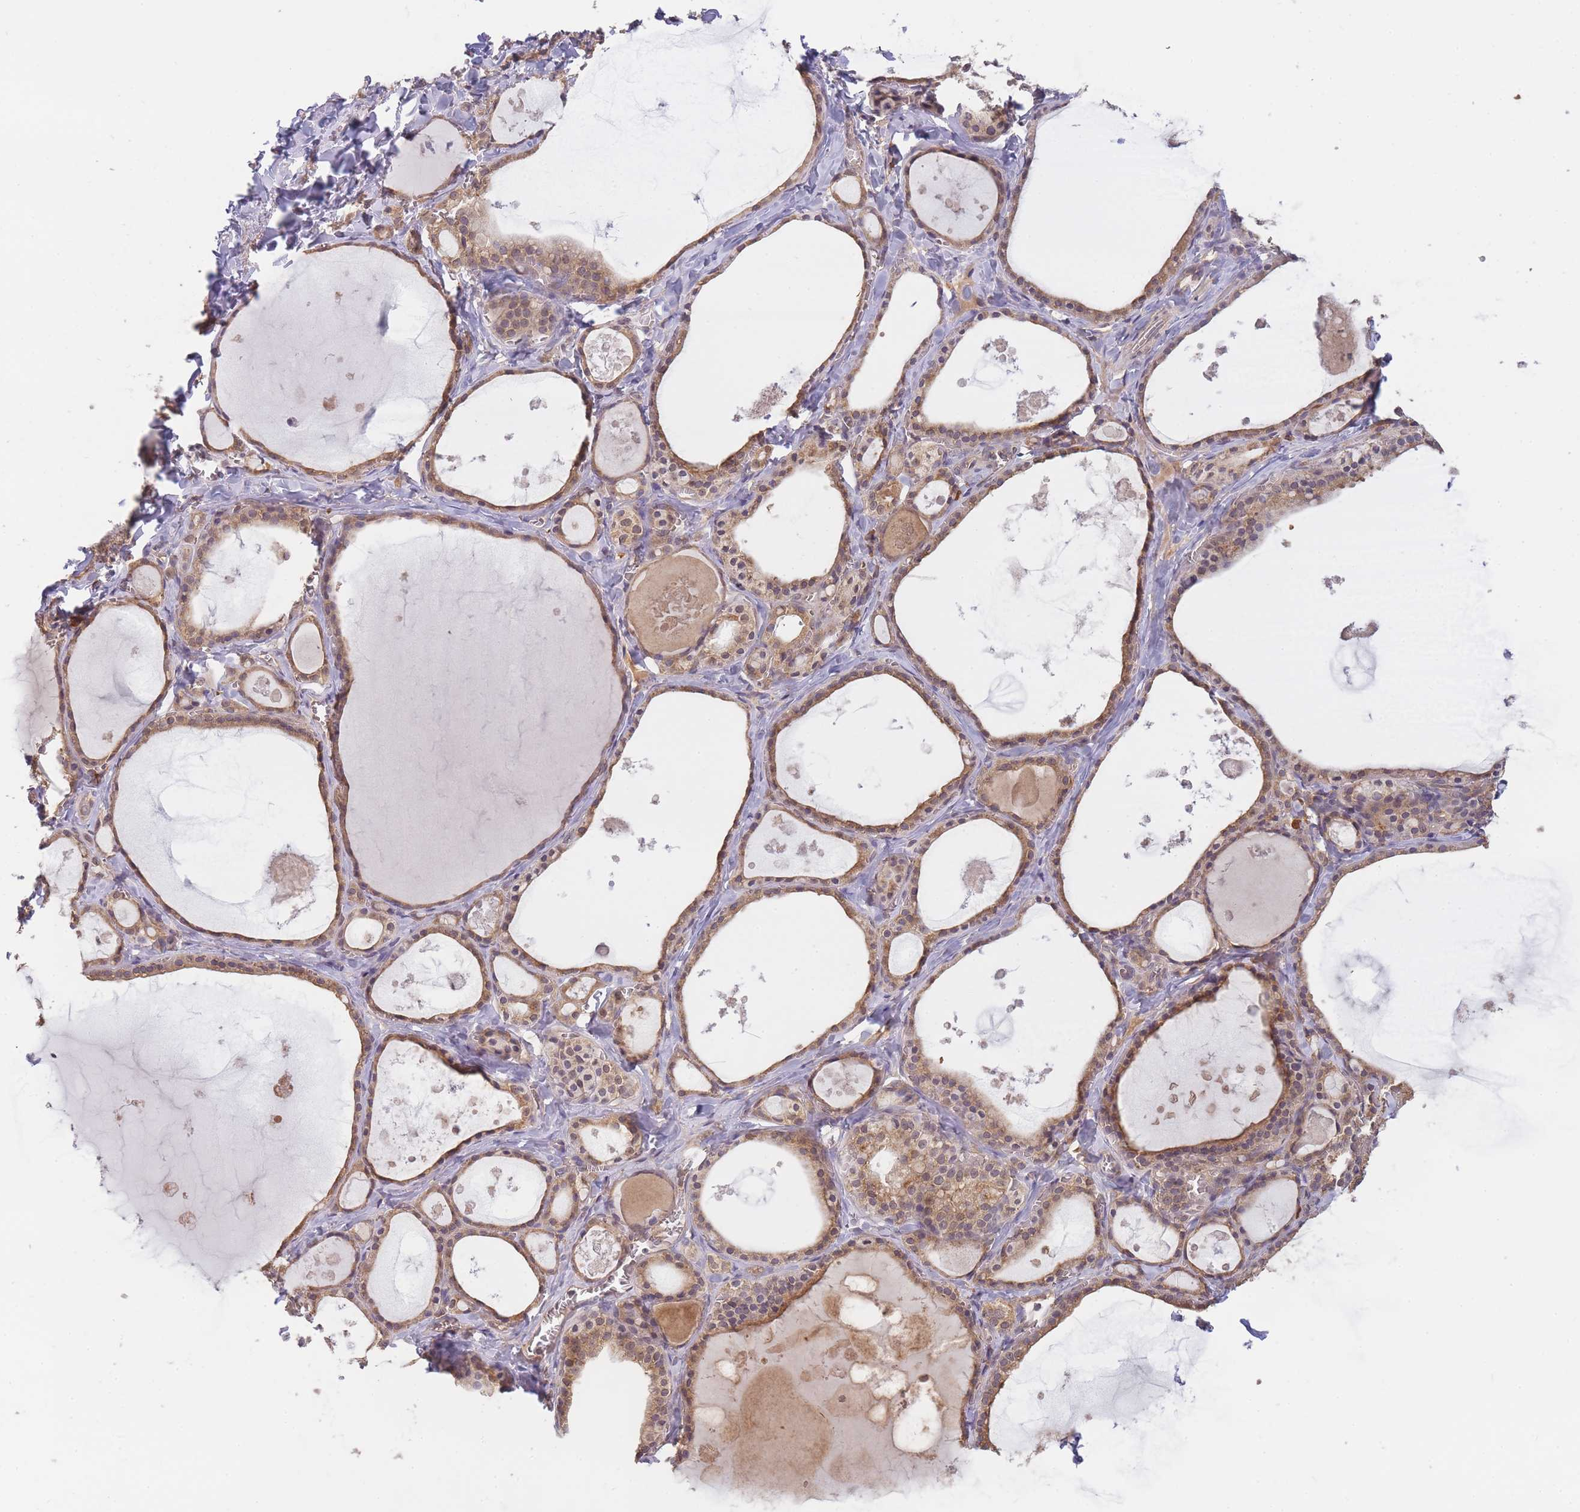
{"staining": {"intensity": "moderate", "quantity": ">75%", "location": "cytoplasmic/membranous"}, "tissue": "thyroid gland", "cell_type": "Glandular cells", "image_type": "normal", "snomed": [{"axis": "morphology", "description": "Normal tissue, NOS"}, {"axis": "topography", "description": "Thyroid gland"}], "caption": "Thyroid gland stained for a protein (brown) demonstrates moderate cytoplasmic/membranous positive positivity in about >75% of glandular cells.", "gene": "PIP4P1", "patient": {"sex": "male", "age": 56}}